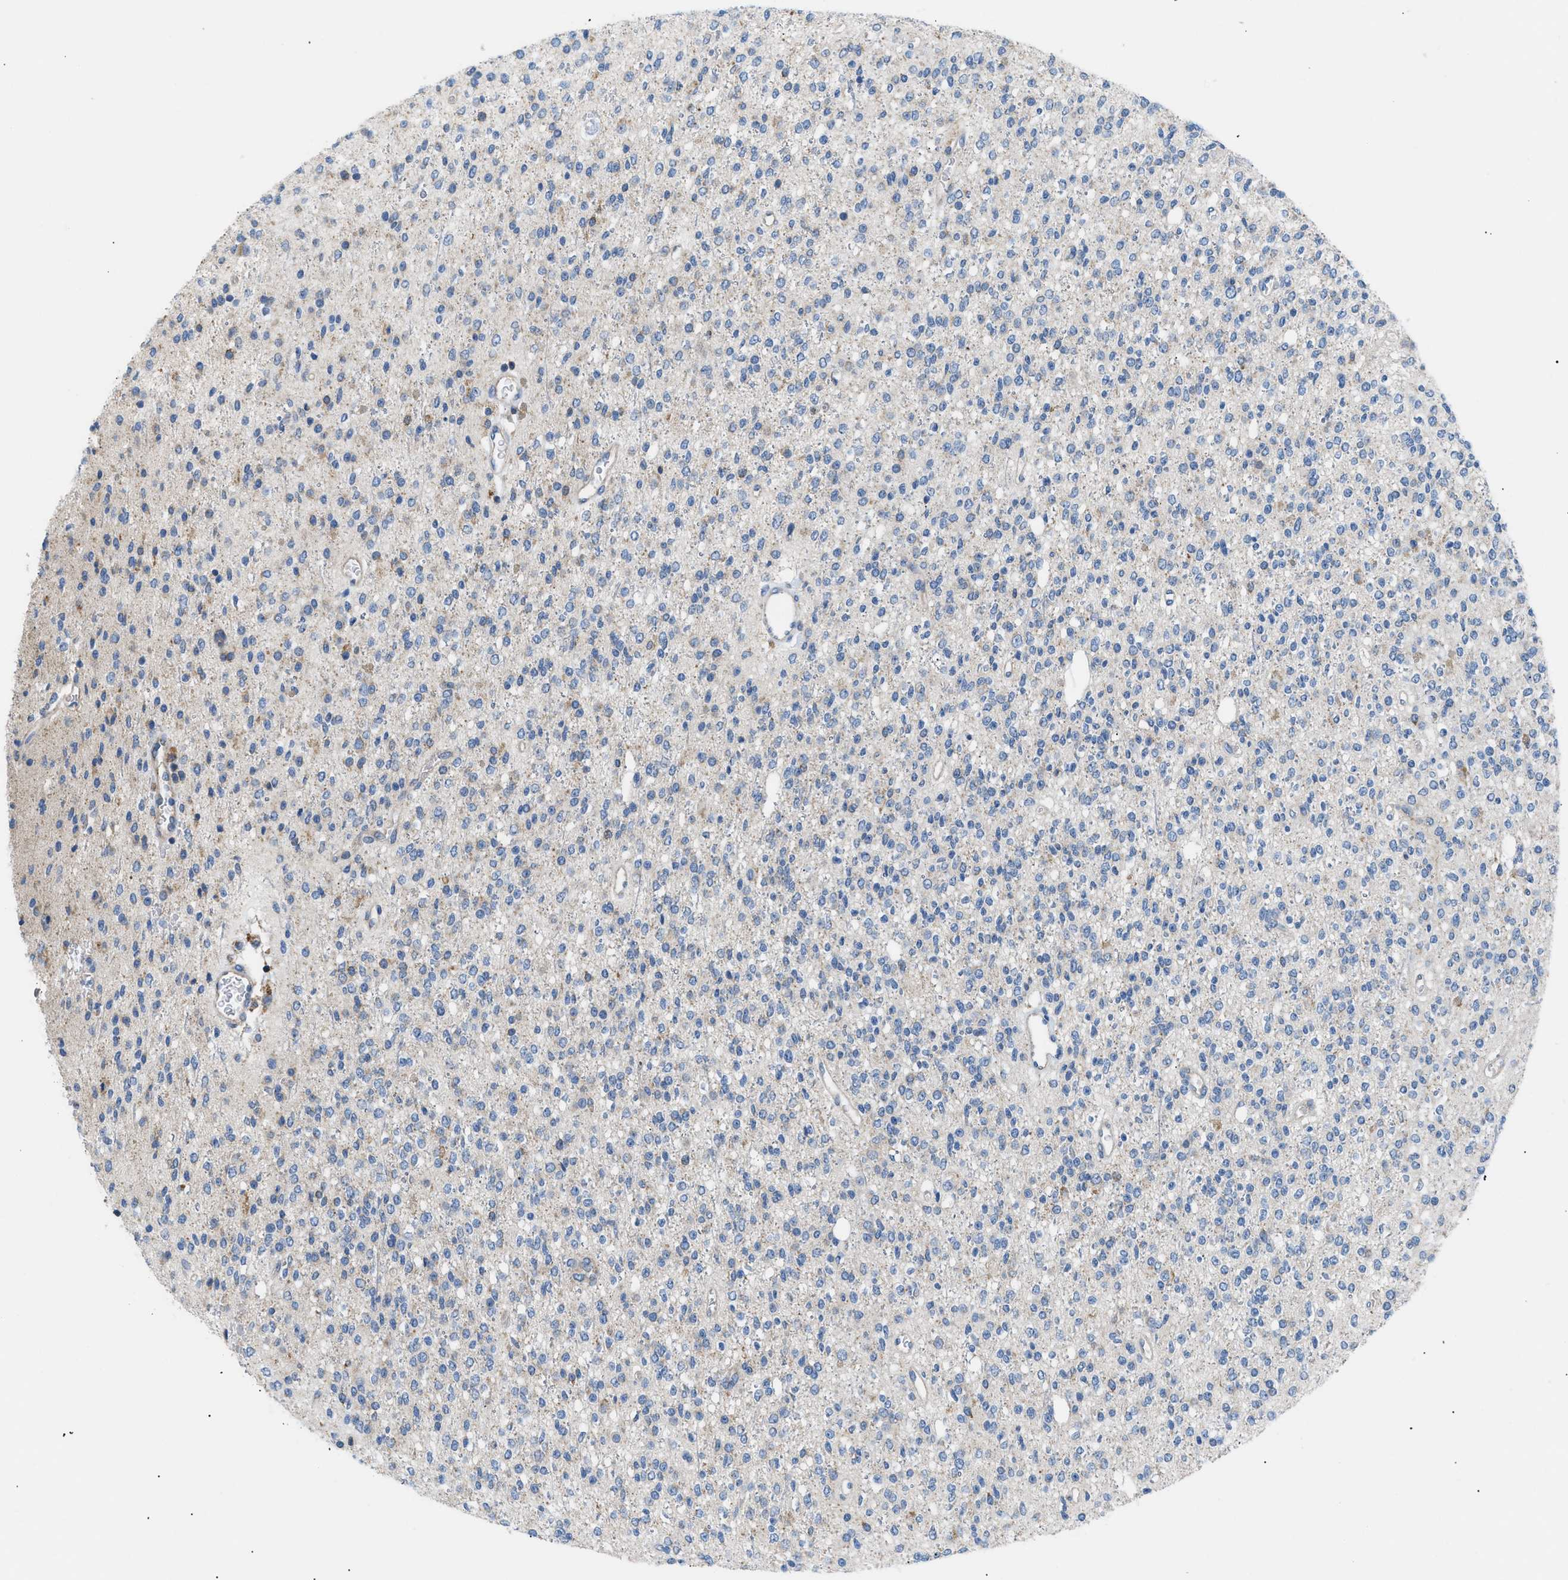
{"staining": {"intensity": "negative", "quantity": "none", "location": "none"}, "tissue": "glioma", "cell_type": "Tumor cells", "image_type": "cancer", "snomed": [{"axis": "morphology", "description": "Glioma, malignant, High grade"}, {"axis": "topography", "description": "Brain"}], "caption": "Immunohistochemistry micrograph of neoplastic tissue: human glioma stained with DAB exhibits no significant protein staining in tumor cells.", "gene": "ILDR1", "patient": {"sex": "male", "age": 34}}